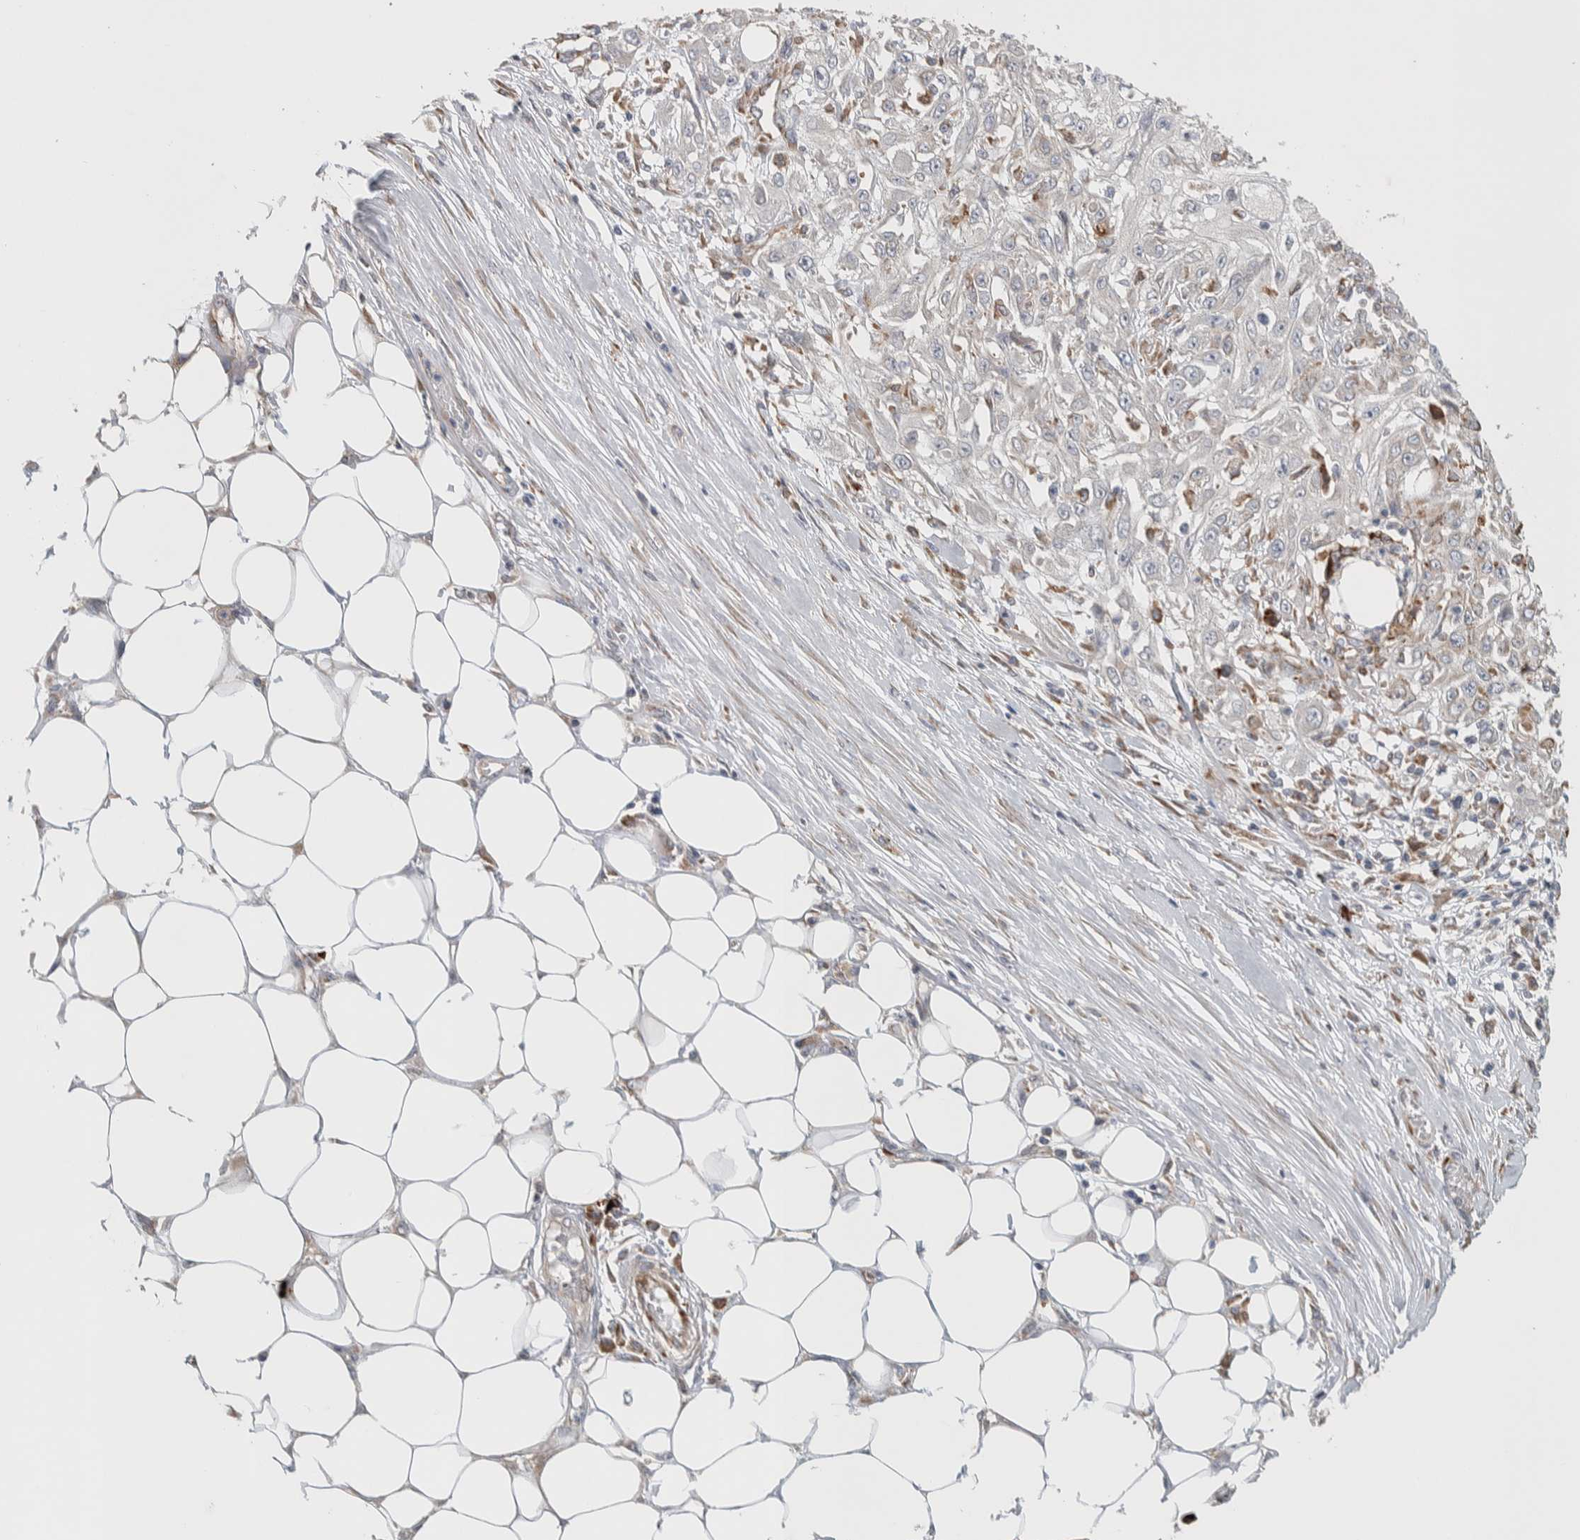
{"staining": {"intensity": "negative", "quantity": "none", "location": "none"}, "tissue": "skin cancer", "cell_type": "Tumor cells", "image_type": "cancer", "snomed": [{"axis": "morphology", "description": "Squamous cell carcinoma, NOS"}, {"axis": "morphology", "description": "Squamous cell carcinoma, metastatic, NOS"}, {"axis": "topography", "description": "Skin"}, {"axis": "topography", "description": "Lymph node"}], "caption": "IHC image of skin cancer (squamous cell carcinoma) stained for a protein (brown), which demonstrates no expression in tumor cells.", "gene": "ADCY8", "patient": {"sex": "male", "age": 75}}